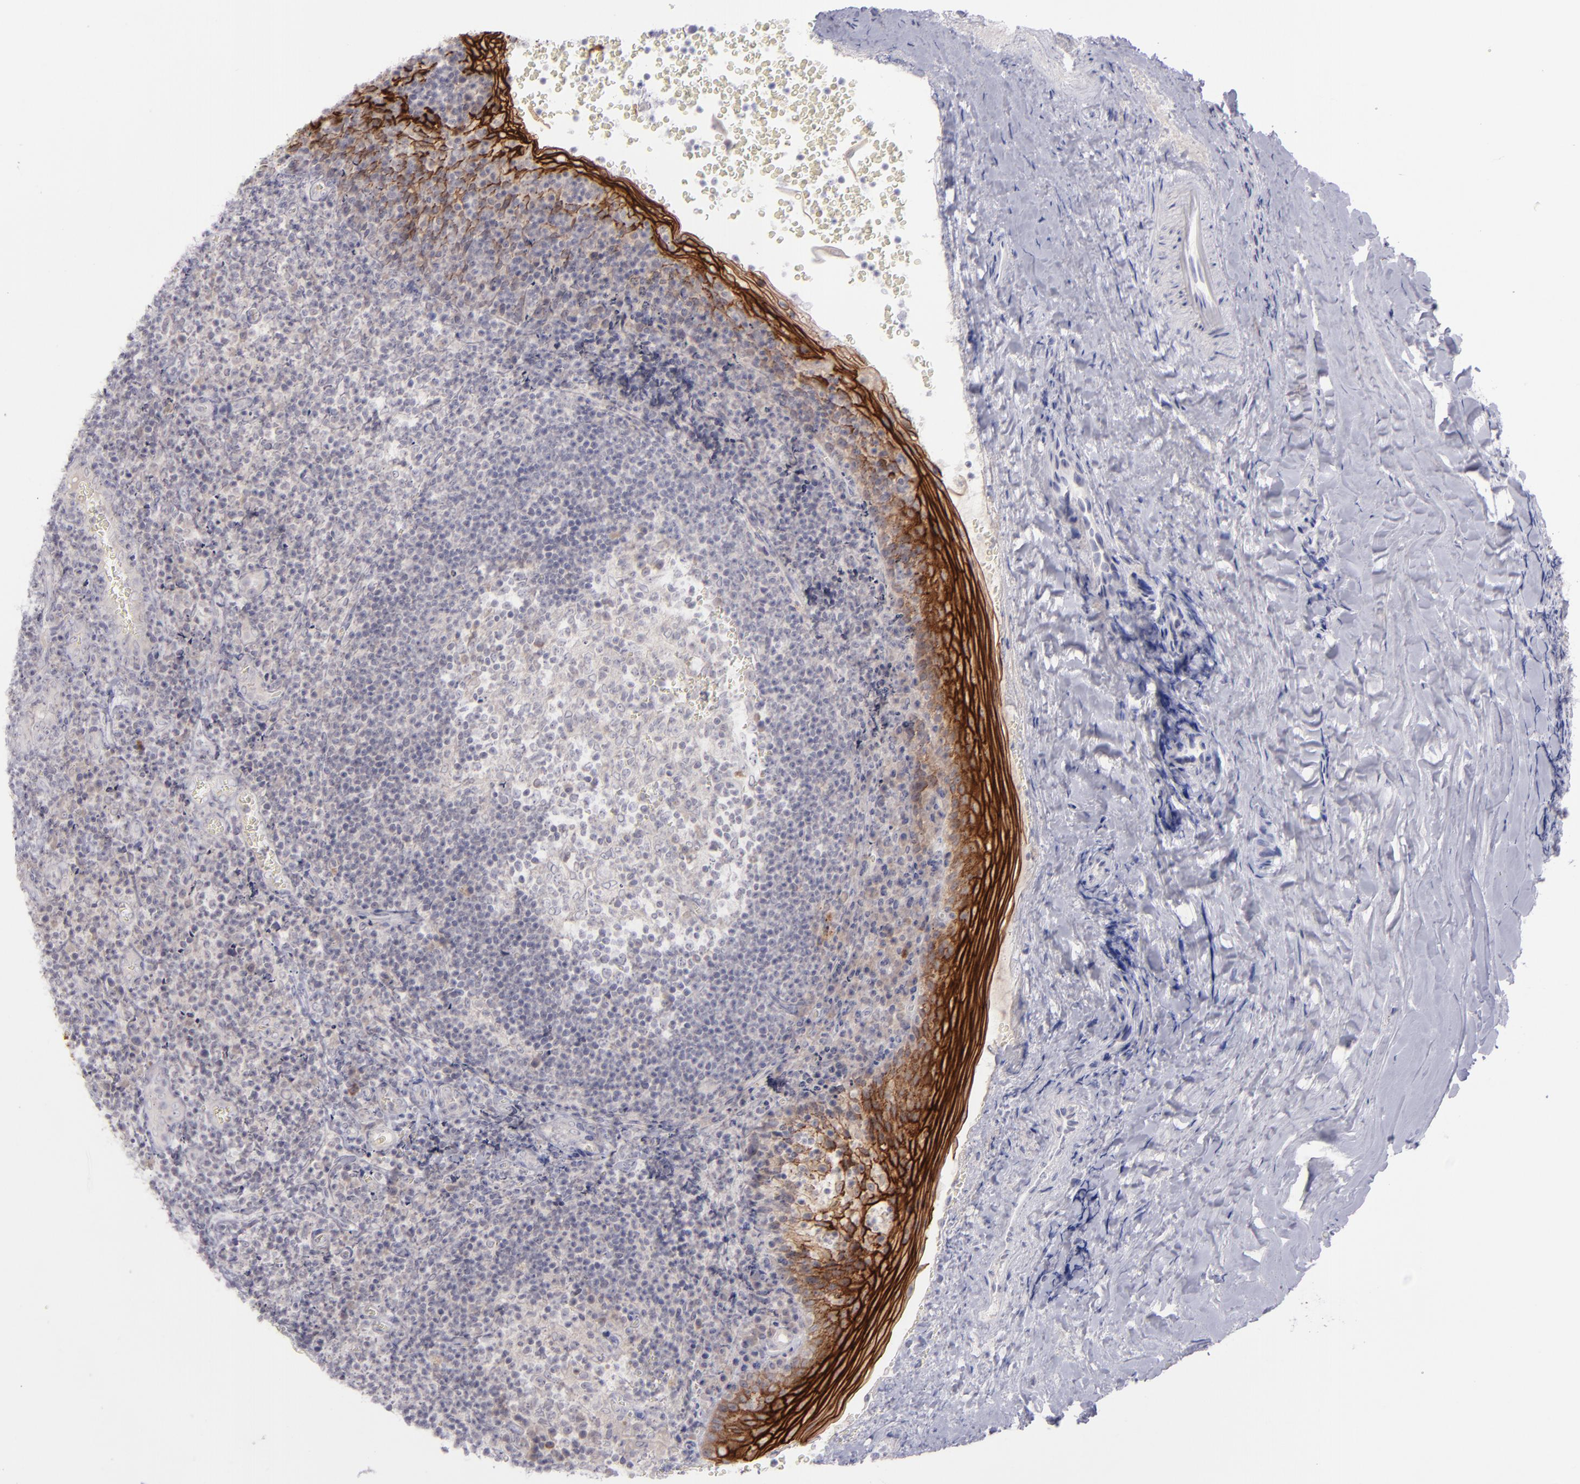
{"staining": {"intensity": "weak", "quantity": "<25%", "location": "cytoplasmic/membranous"}, "tissue": "tonsil", "cell_type": "Germinal center cells", "image_type": "normal", "snomed": [{"axis": "morphology", "description": "Normal tissue, NOS"}, {"axis": "topography", "description": "Tonsil"}], "caption": "Germinal center cells are negative for brown protein staining in unremarkable tonsil.", "gene": "EVPL", "patient": {"sex": "male", "age": 20}}